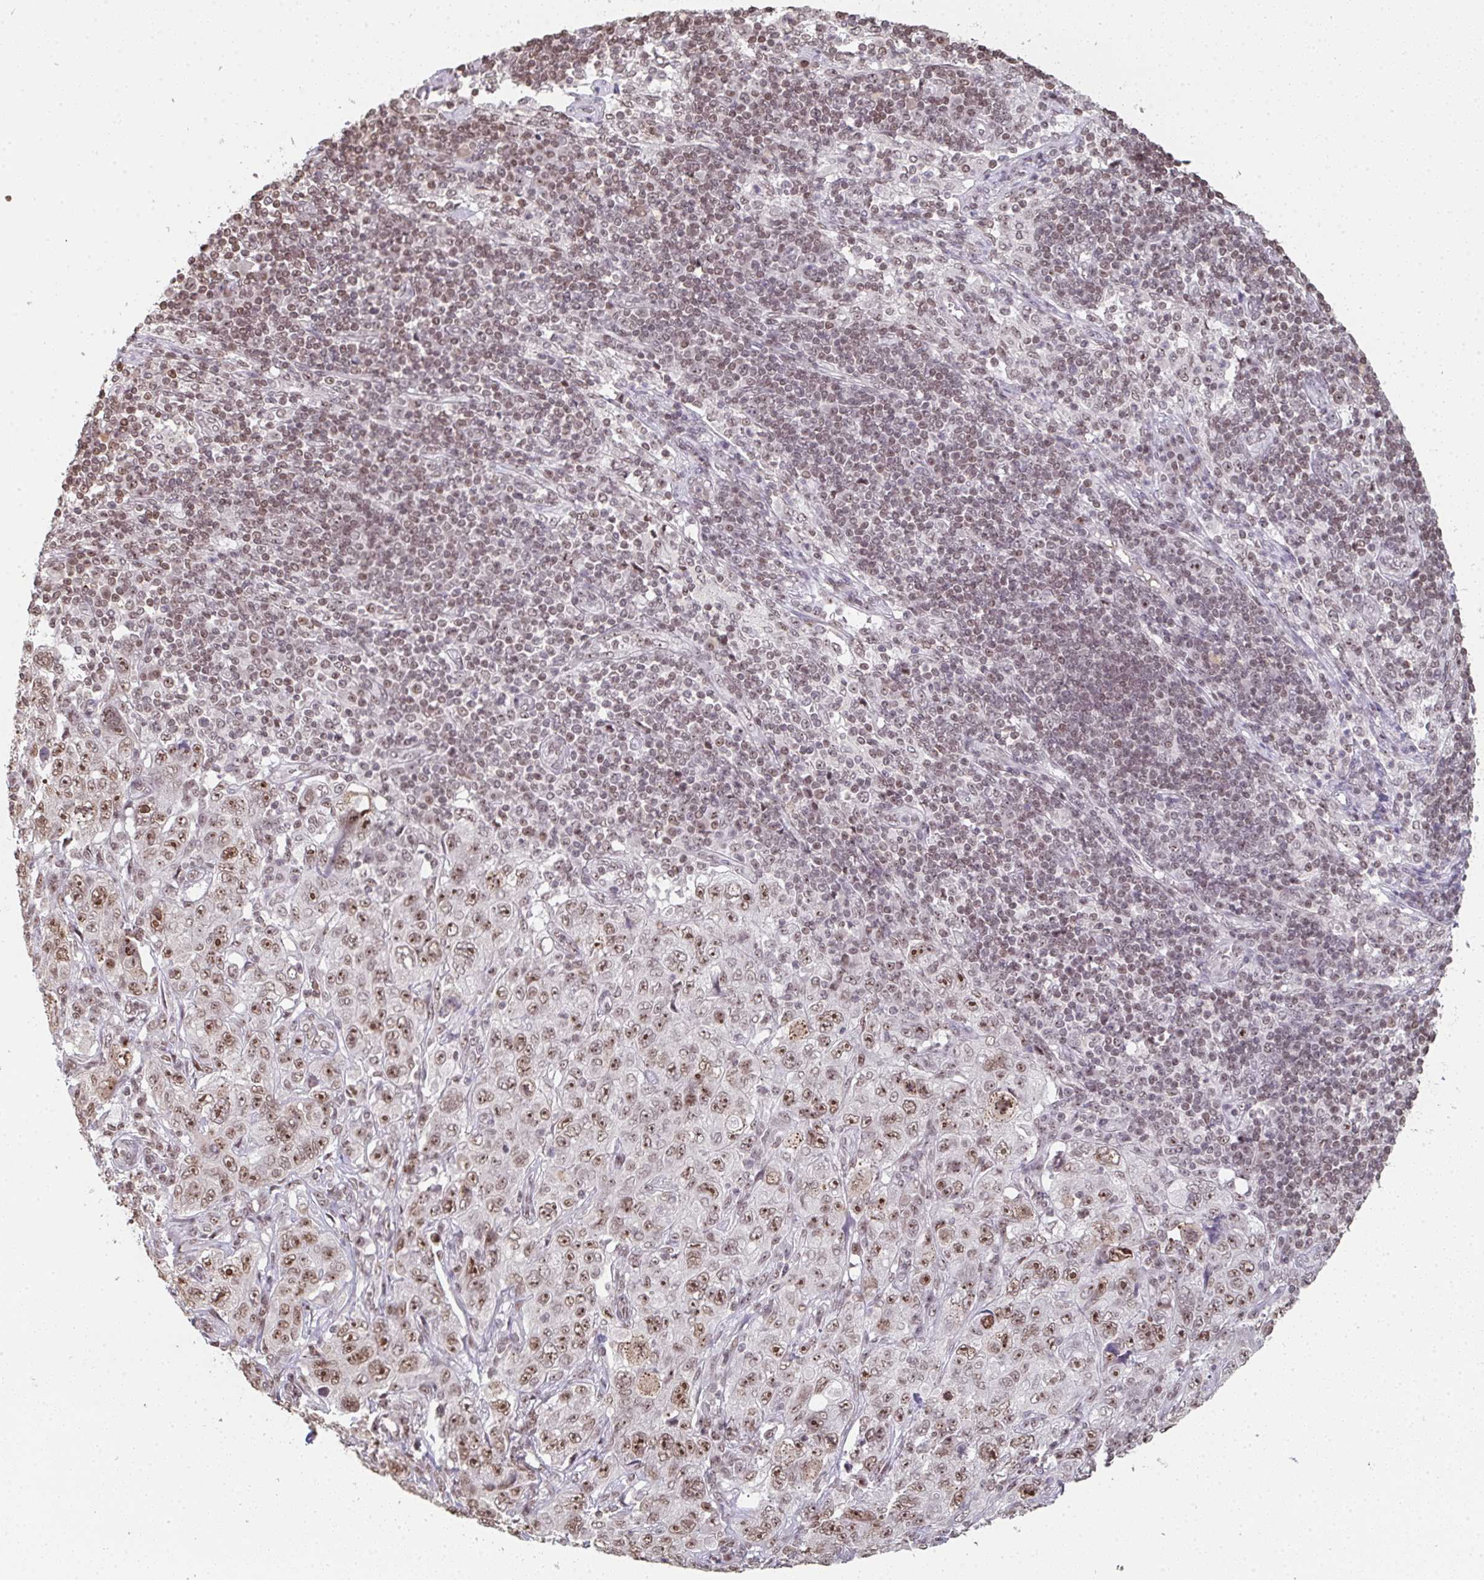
{"staining": {"intensity": "moderate", "quantity": ">75%", "location": "nuclear"}, "tissue": "pancreatic cancer", "cell_type": "Tumor cells", "image_type": "cancer", "snomed": [{"axis": "morphology", "description": "Adenocarcinoma, NOS"}, {"axis": "topography", "description": "Pancreas"}], "caption": "DAB immunohistochemical staining of human pancreatic adenocarcinoma exhibits moderate nuclear protein positivity in about >75% of tumor cells.", "gene": "DKC1", "patient": {"sex": "male", "age": 68}}